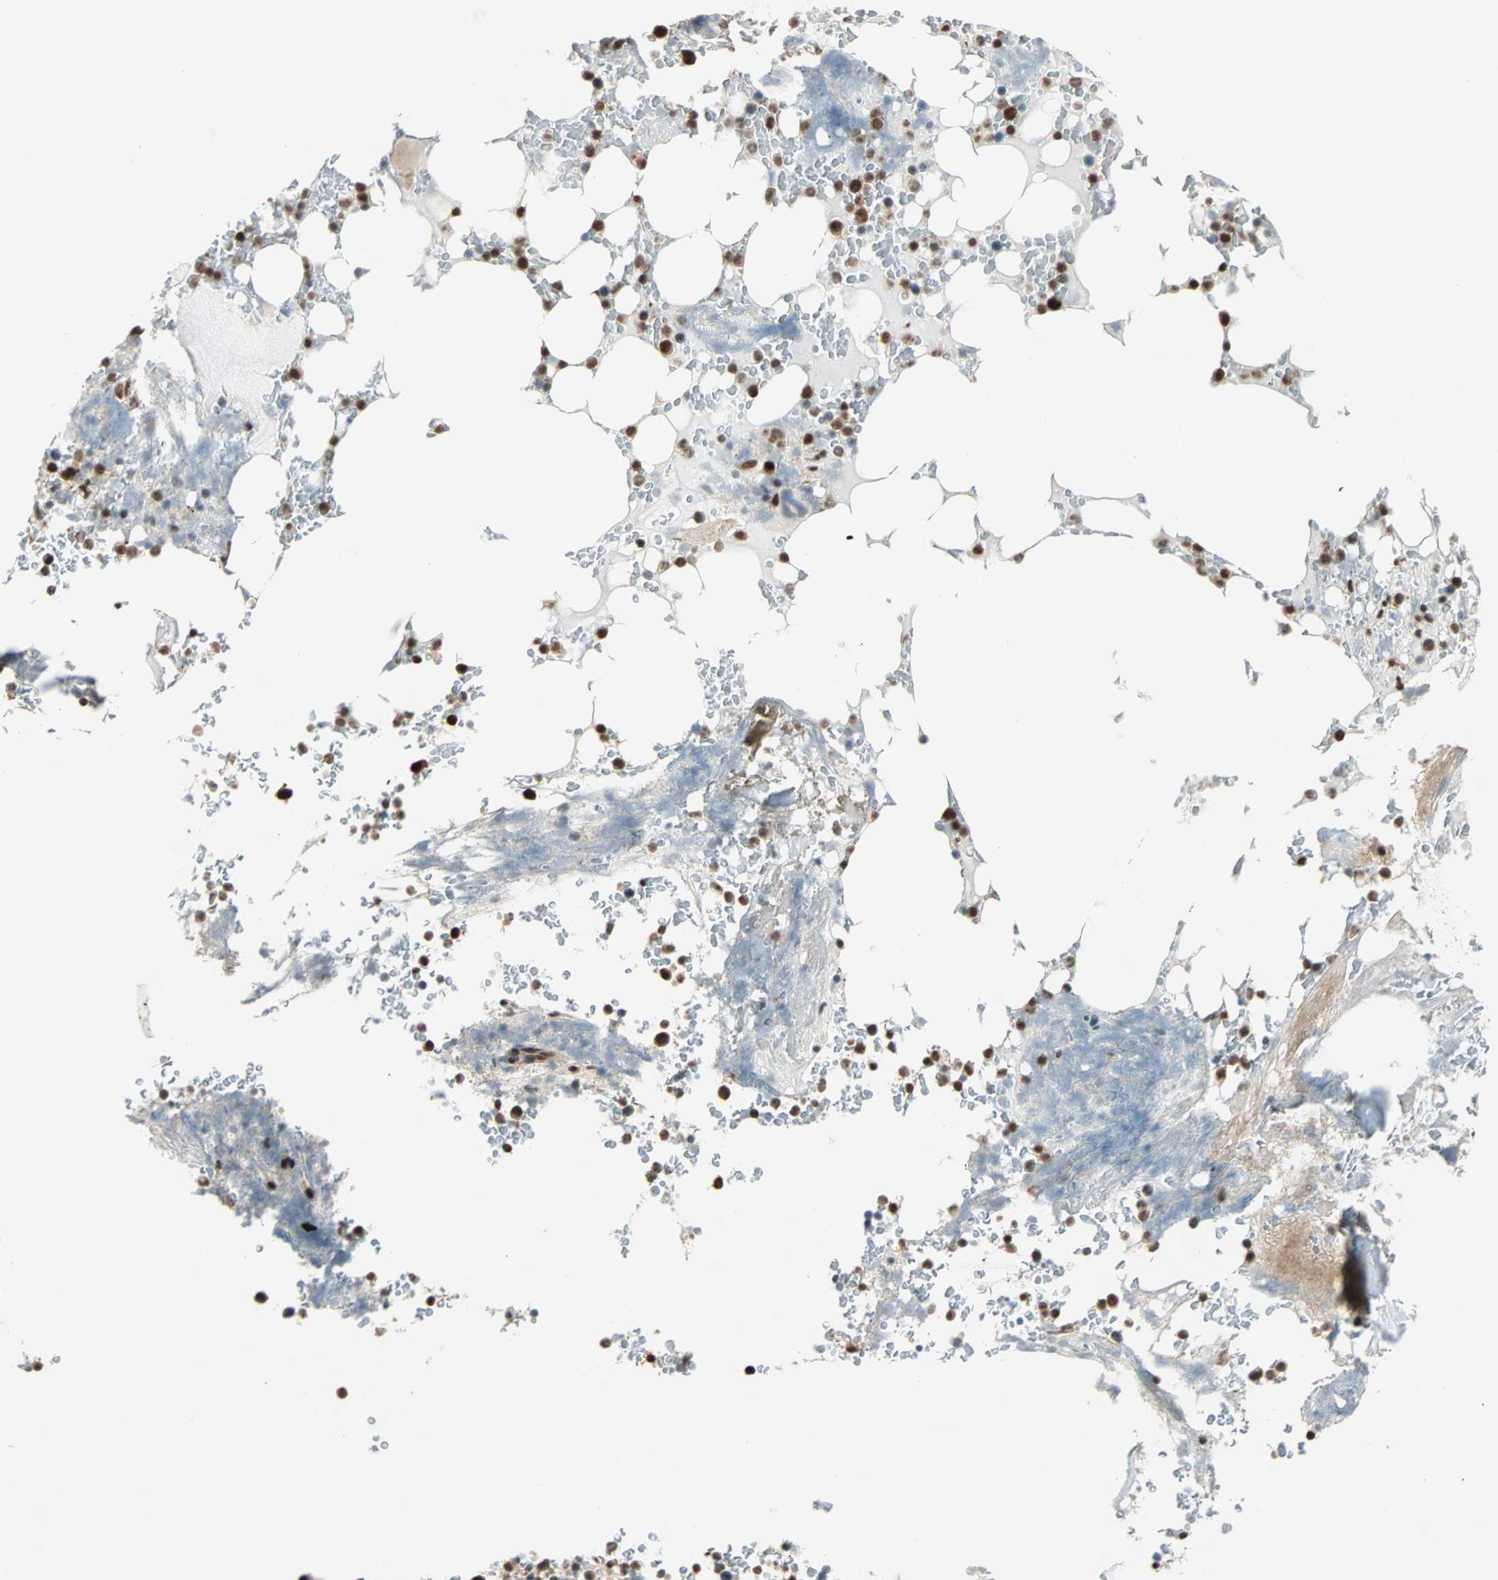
{"staining": {"intensity": "strong", "quantity": ">75%", "location": "nuclear"}, "tissue": "bone marrow", "cell_type": "Hematopoietic cells", "image_type": "normal", "snomed": [{"axis": "morphology", "description": "Normal tissue, NOS"}, {"axis": "topography", "description": "Bone marrow"}], "caption": "A brown stain labels strong nuclear expression of a protein in hematopoietic cells of benign bone marrow.", "gene": "ZNF44", "patient": {"sex": "female", "age": 66}}